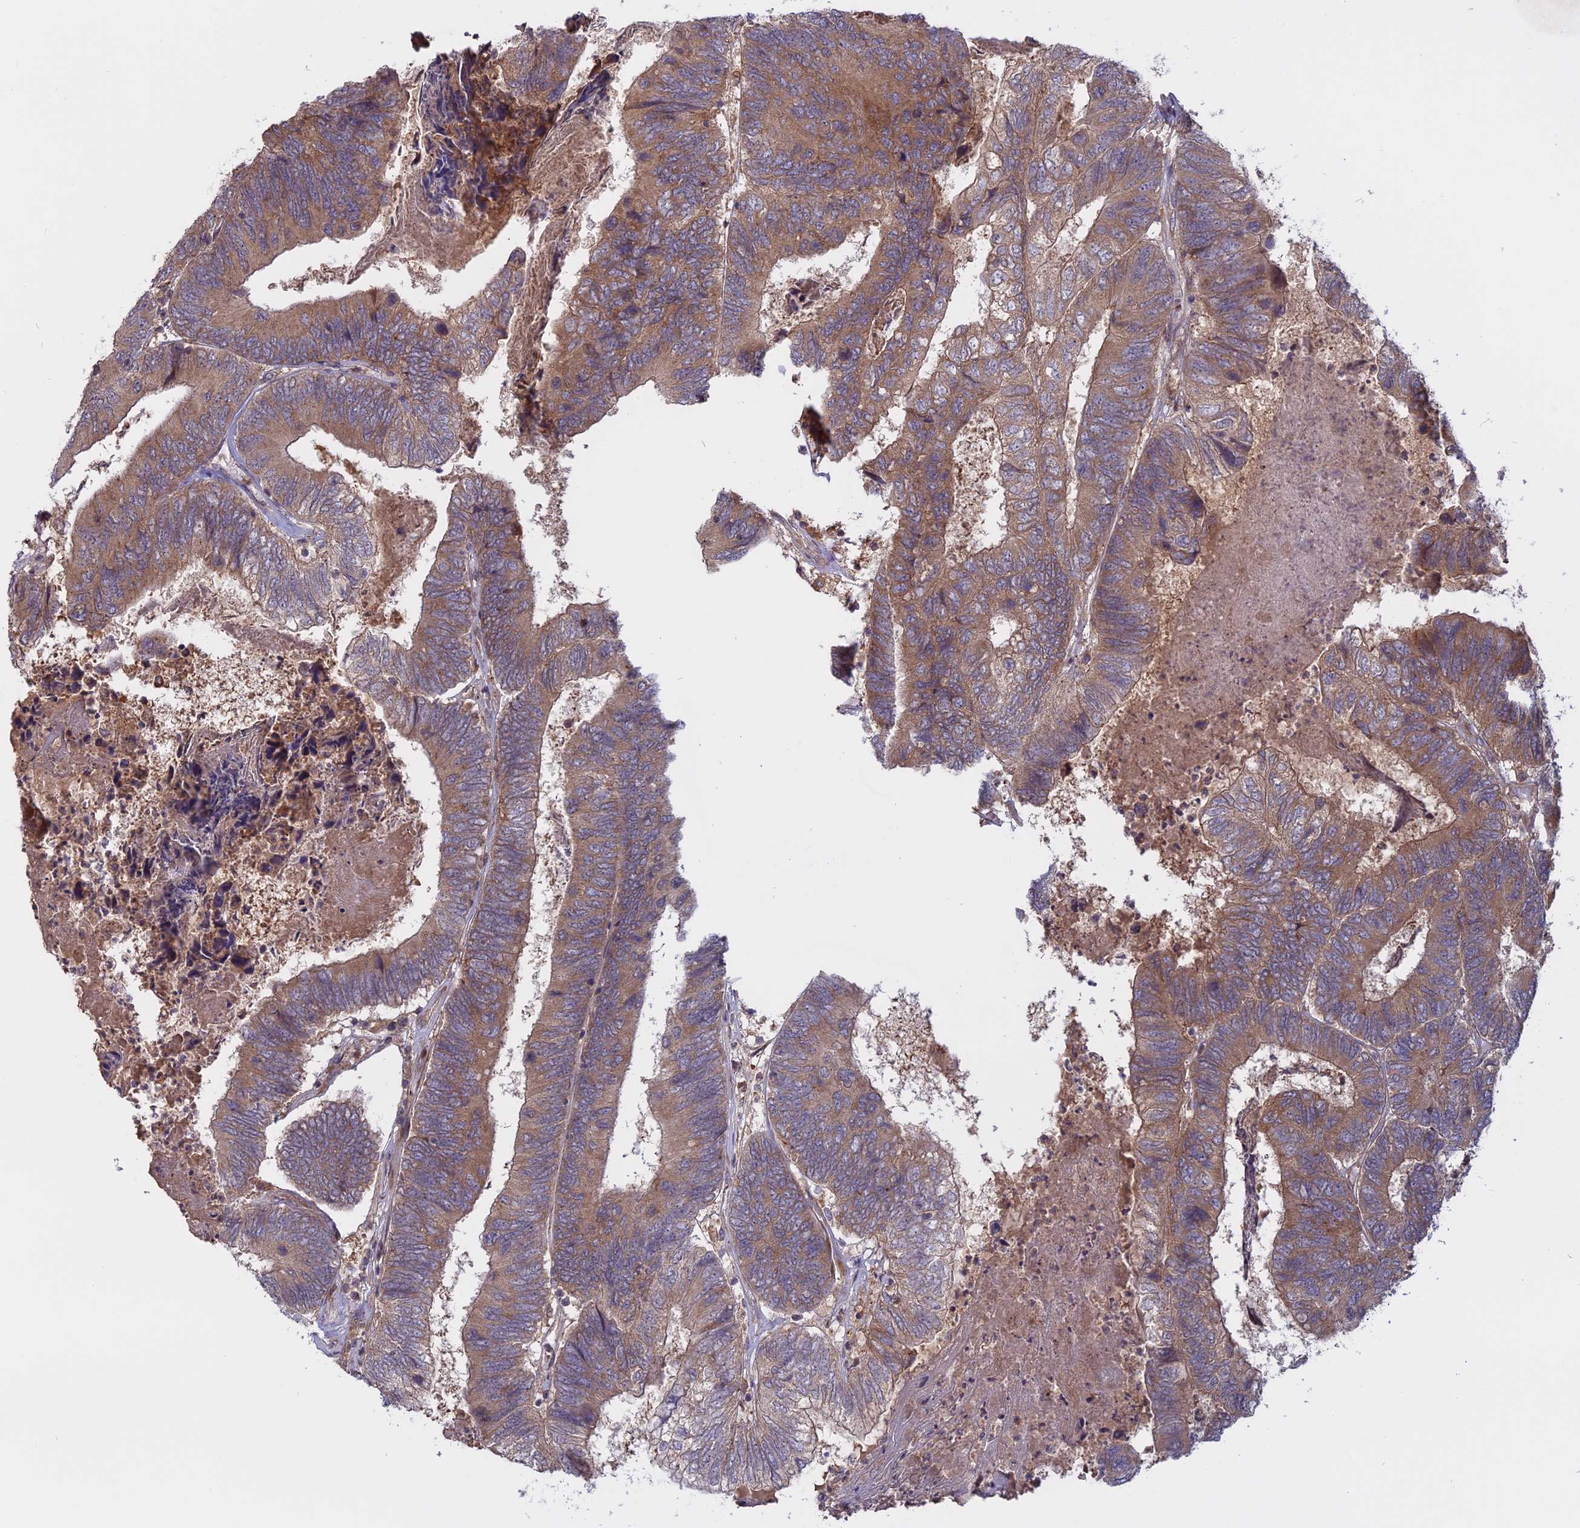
{"staining": {"intensity": "moderate", "quantity": ">75%", "location": "cytoplasmic/membranous"}, "tissue": "colorectal cancer", "cell_type": "Tumor cells", "image_type": "cancer", "snomed": [{"axis": "morphology", "description": "Adenocarcinoma, NOS"}, {"axis": "topography", "description": "Colon"}], "caption": "Protein staining of adenocarcinoma (colorectal) tissue exhibits moderate cytoplasmic/membranous expression in about >75% of tumor cells.", "gene": "TMEM208", "patient": {"sex": "female", "age": 67}}